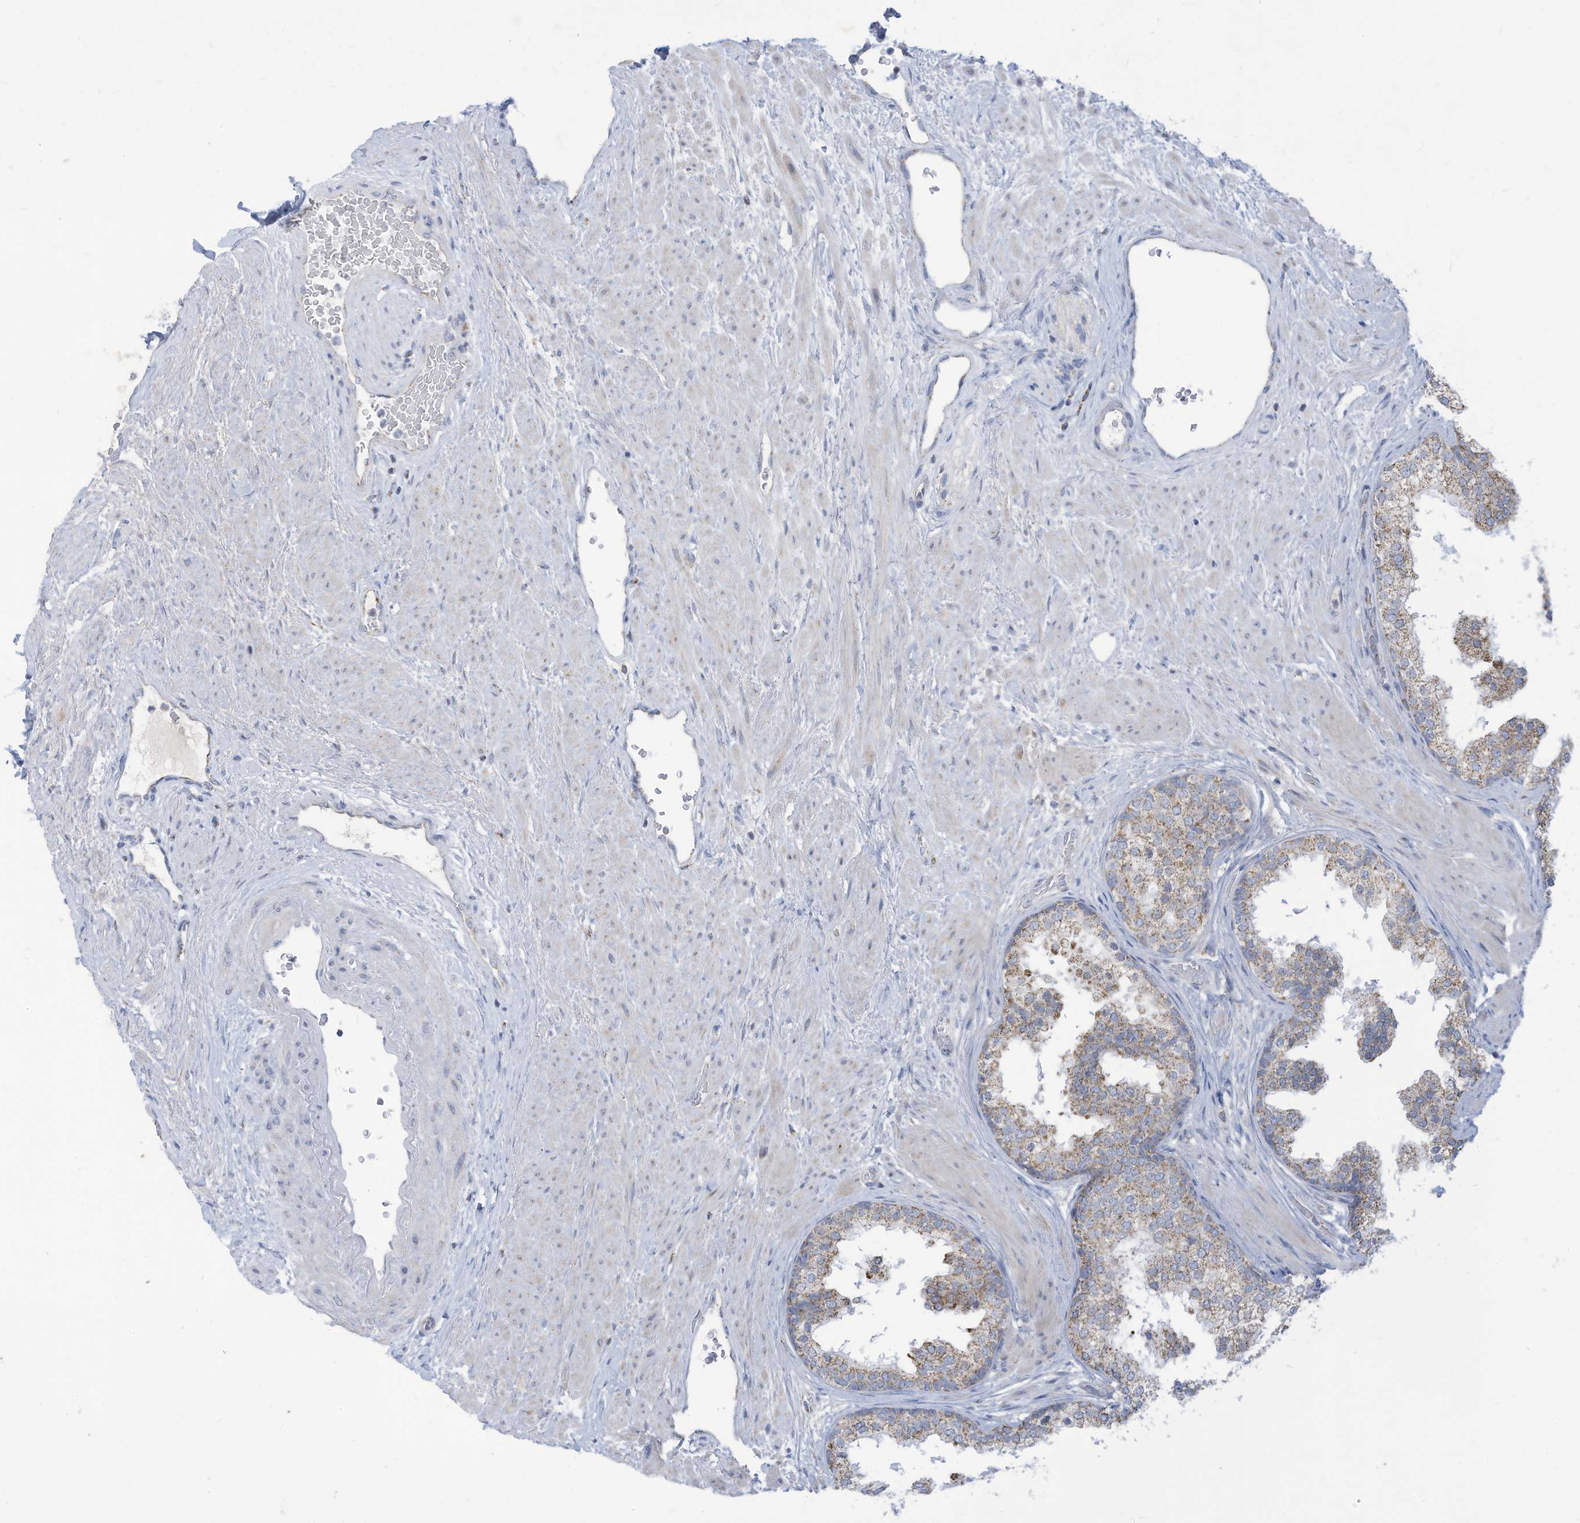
{"staining": {"intensity": "moderate", "quantity": "25%-75%", "location": "cytoplasmic/membranous"}, "tissue": "prostate", "cell_type": "Glandular cells", "image_type": "normal", "snomed": [{"axis": "morphology", "description": "Normal tissue, NOS"}, {"axis": "topography", "description": "Prostate"}], "caption": "Protein expression analysis of benign prostate exhibits moderate cytoplasmic/membranous positivity in about 25%-75% of glandular cells.", "gene": "NLN", "patient": {"sex": "male", "age": 48}}